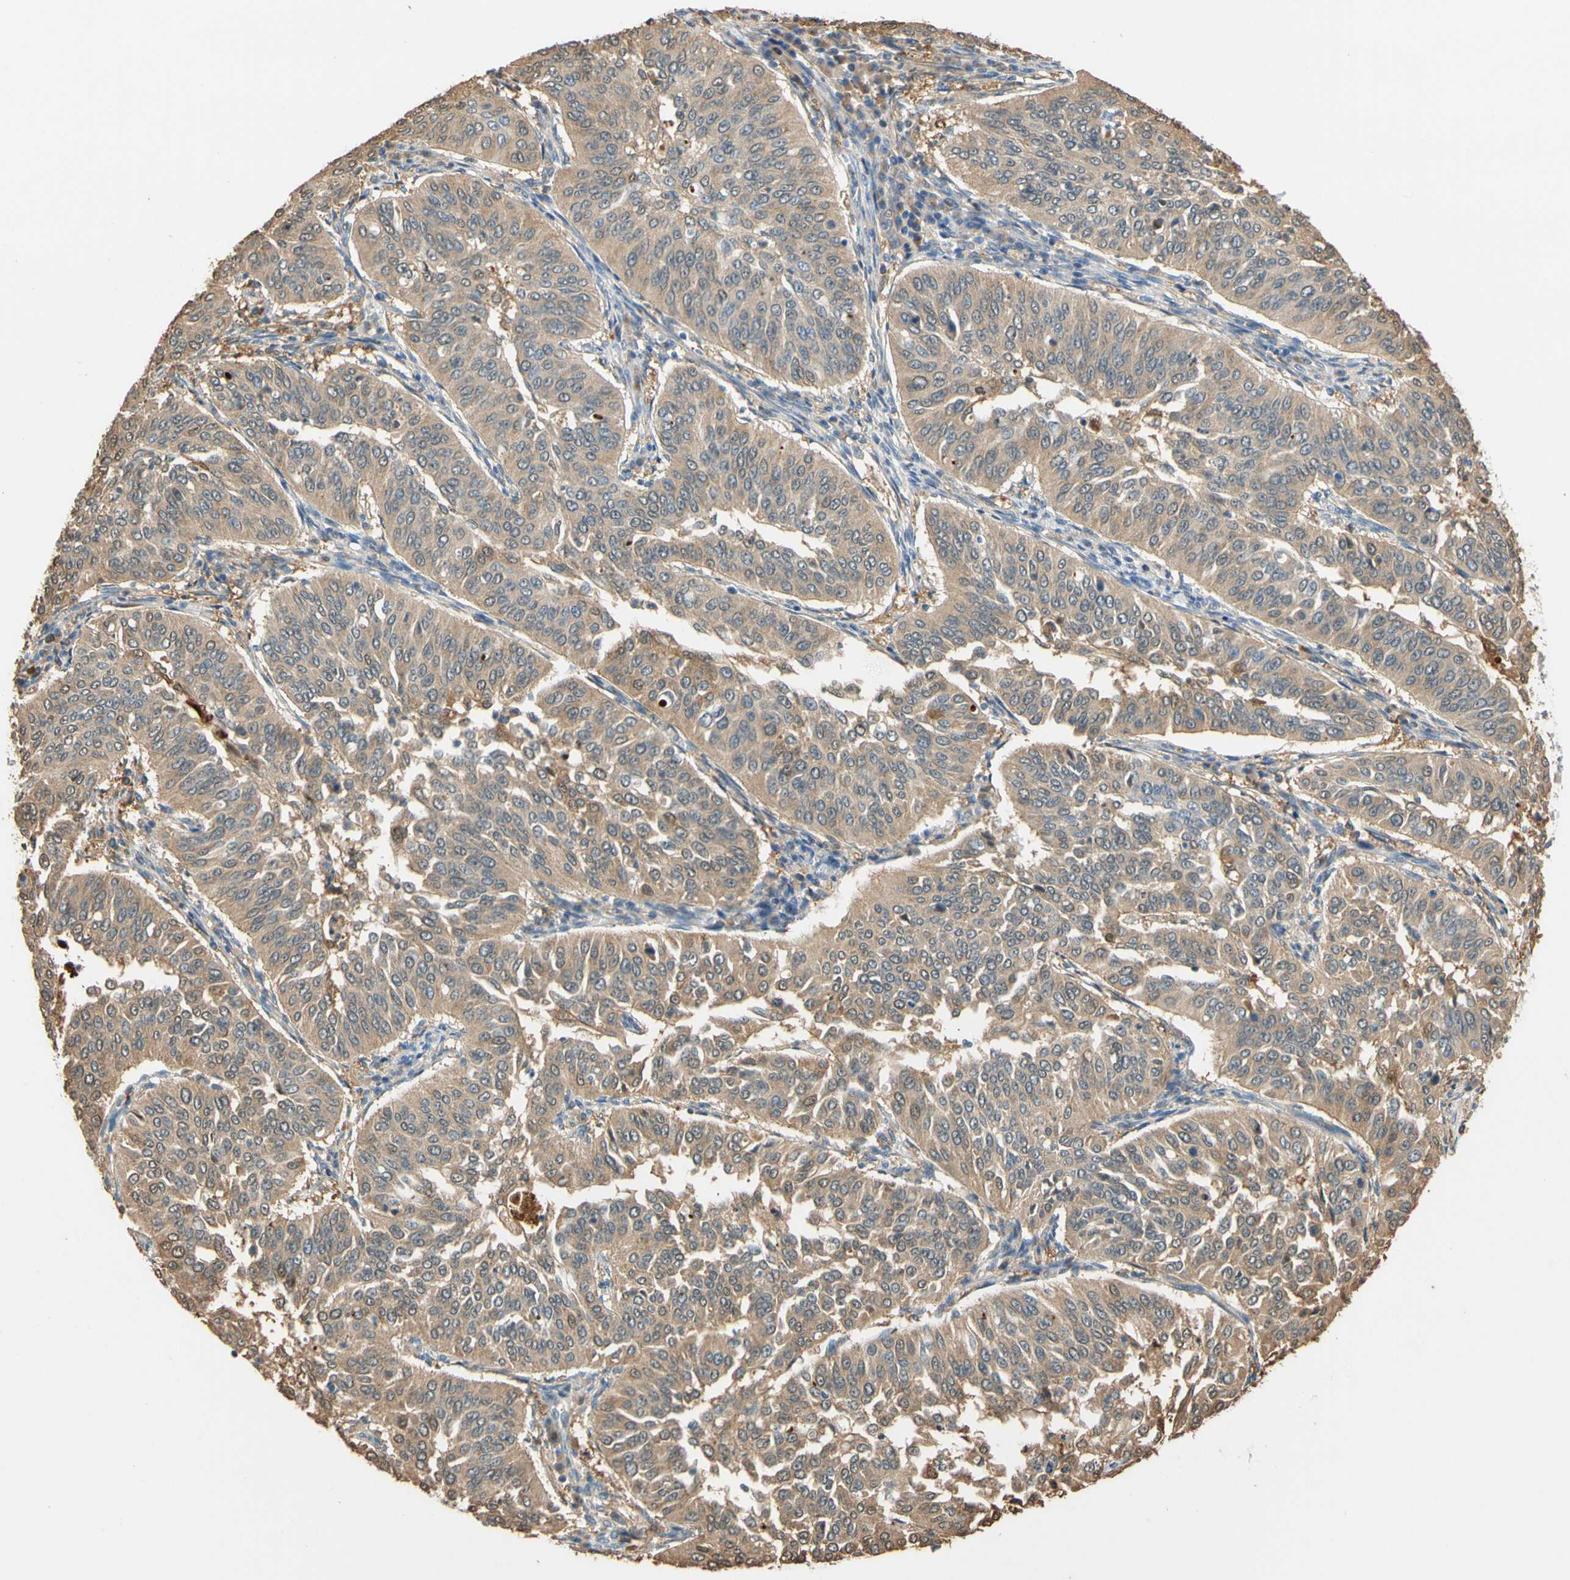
{"staining": {"intensity": "weak", "quantity": ">75%", "location": "cytoplasmic/membranous"}, "tissue": "cervical cancer", "cell_type": "Tumor cells", "image_type": "cancer", "snomed": [{"axis": "morphology", "description": "Normal tissue, NOS"}, {"axis": "morphology", "description": "Squamous cell carcinoma, NOS"}, {"axis": "topography", "description": "Cervix"}], "caption": "About >75% of tumor cells in cervical squamous cell carcinoma display weak cytoplasmic/membranous protein staining as visualized by brown immunohistochemical staining.", "gene": "GPSM2", "patient": {"sex": "female", "age": 39}}